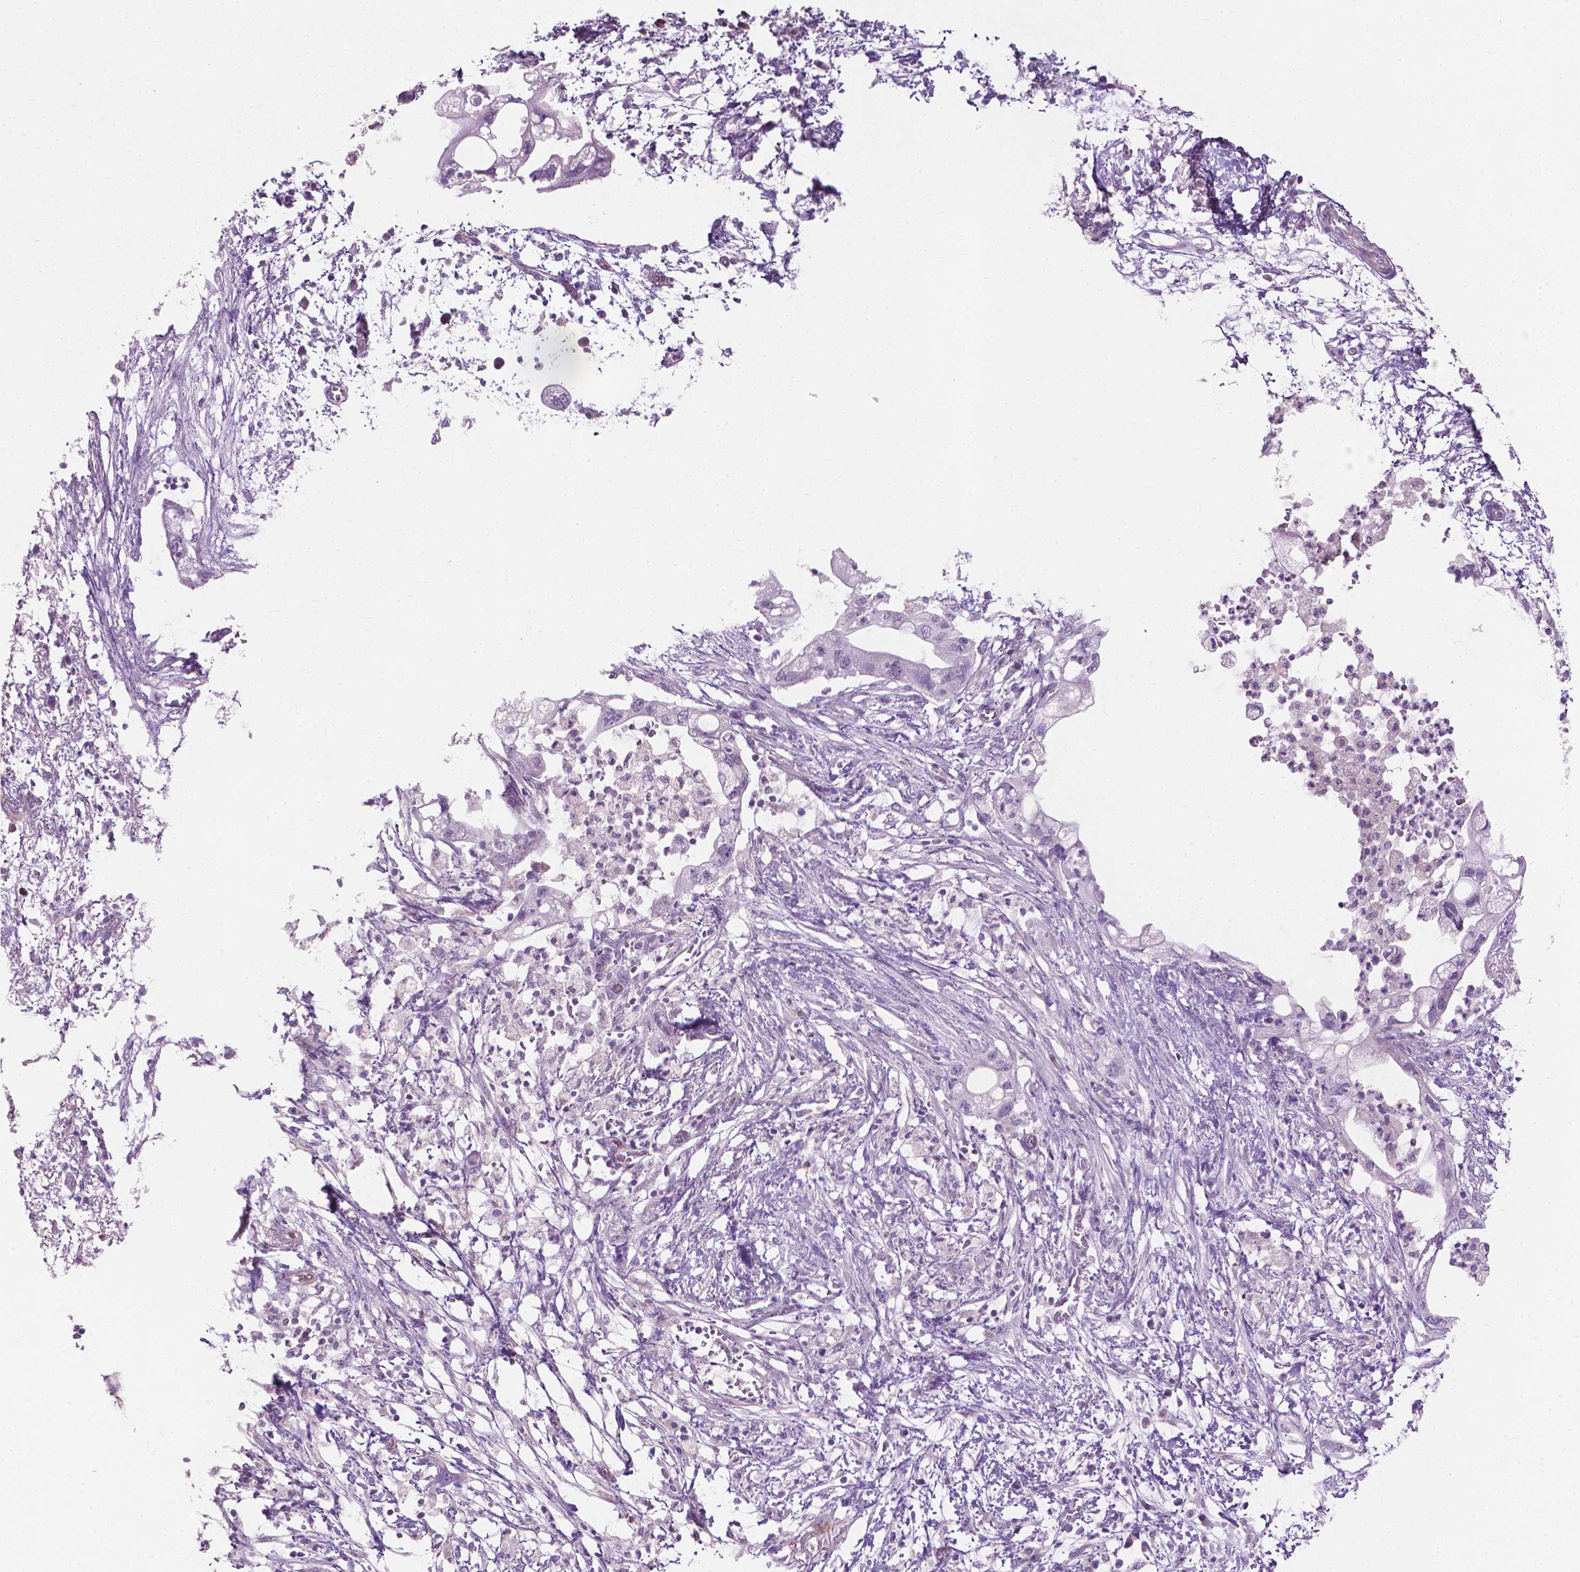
{"staining": {"intensity": "negative", "quantity": "none", "location": "none"}, "tissue": "pancreatic cancer", "cell_type": "Tumor cells", "image_type": "cancer", "snomed": [{"axis": "morphology", "description": "Adenocarcinoma, NOS"}, {"axis": "topography", "description": "Pancreas"}], "caption": "There is no significant expression in tumor cells of pancreatic cancer (adenocarcinoma).", "gene": "KRT73", "patient": {"sex": "female", "age": 72}}